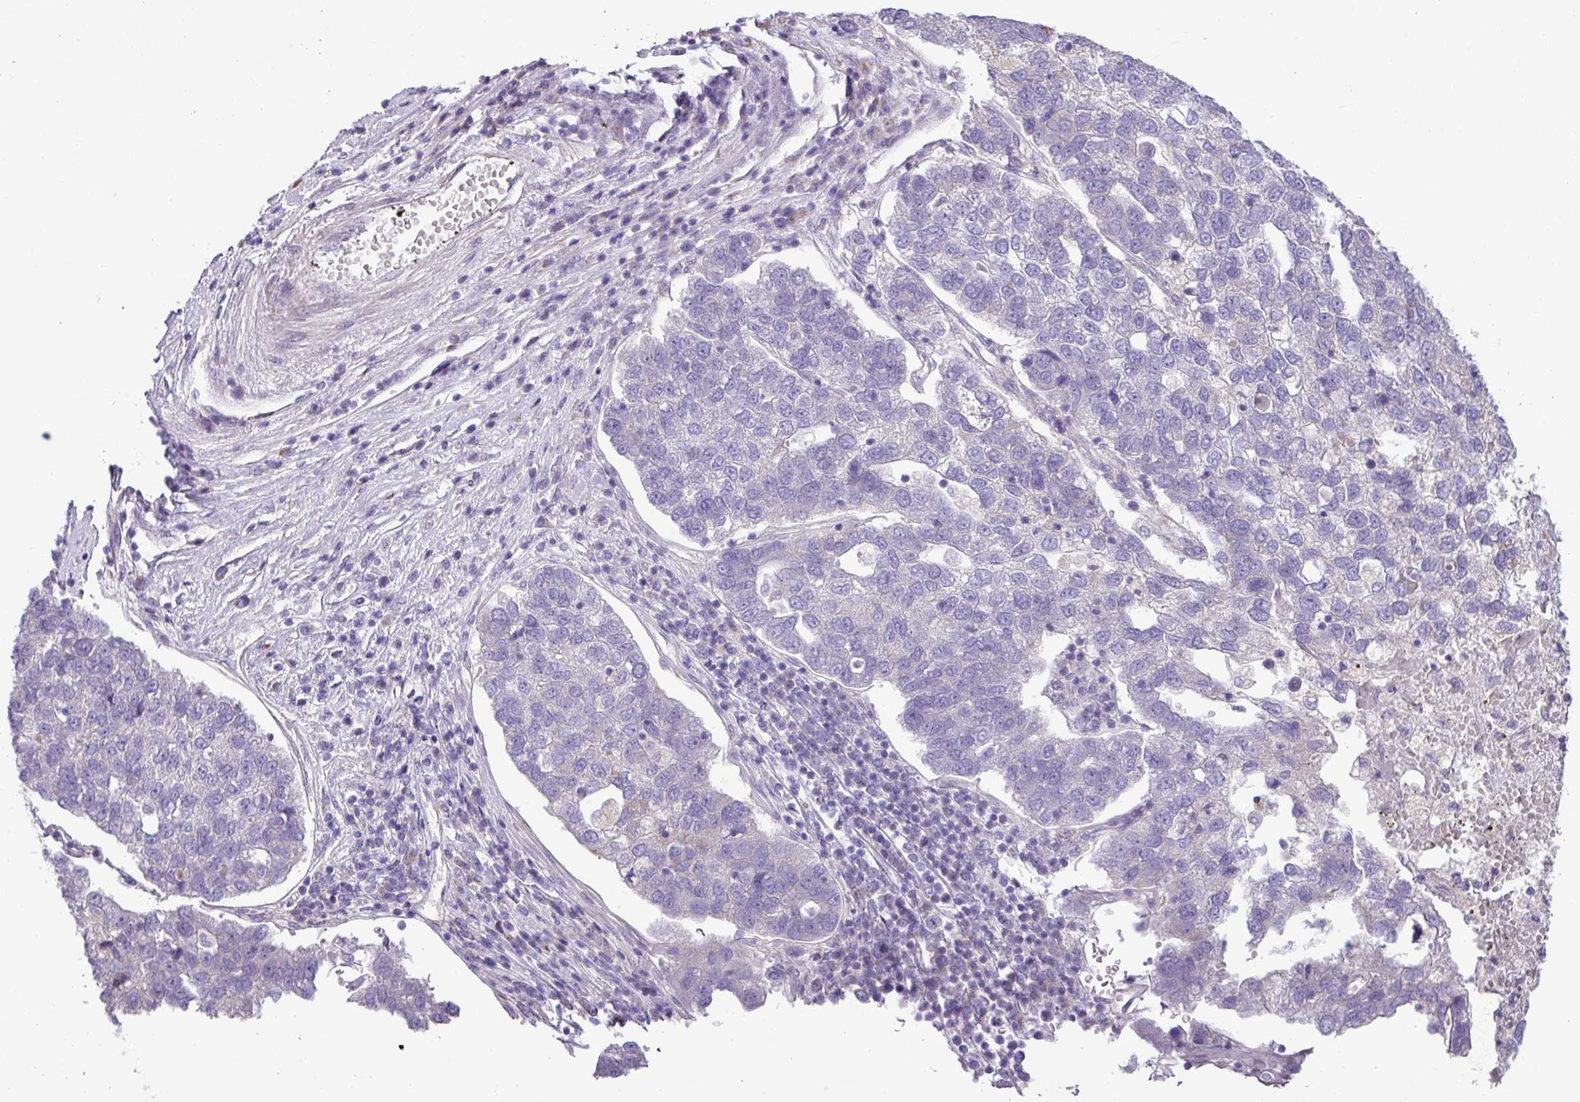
{"staining": {"intensity": "negative", "quantity": "none", "location": "none"}, "tissue": "pancreatic cancer", "cell_type": "Tumor cells", "image_type": "cancer", "snomed": [{"axis": "morphology", "description": "Adenocarcinoma, NOS"}, {"axis": "topography", "description": "Pancreas"}], "caption": "High power microscopy image of an immunohistochemistry photomicrograph of pancreatic cancer (adenocarcinoma), revealing no significant staining in tumor cells. (Immunohistochemistry, brightfield microscopy, high magnification).", "gene": "IRGC", "patient": {"sex": "female", "age": 61}}